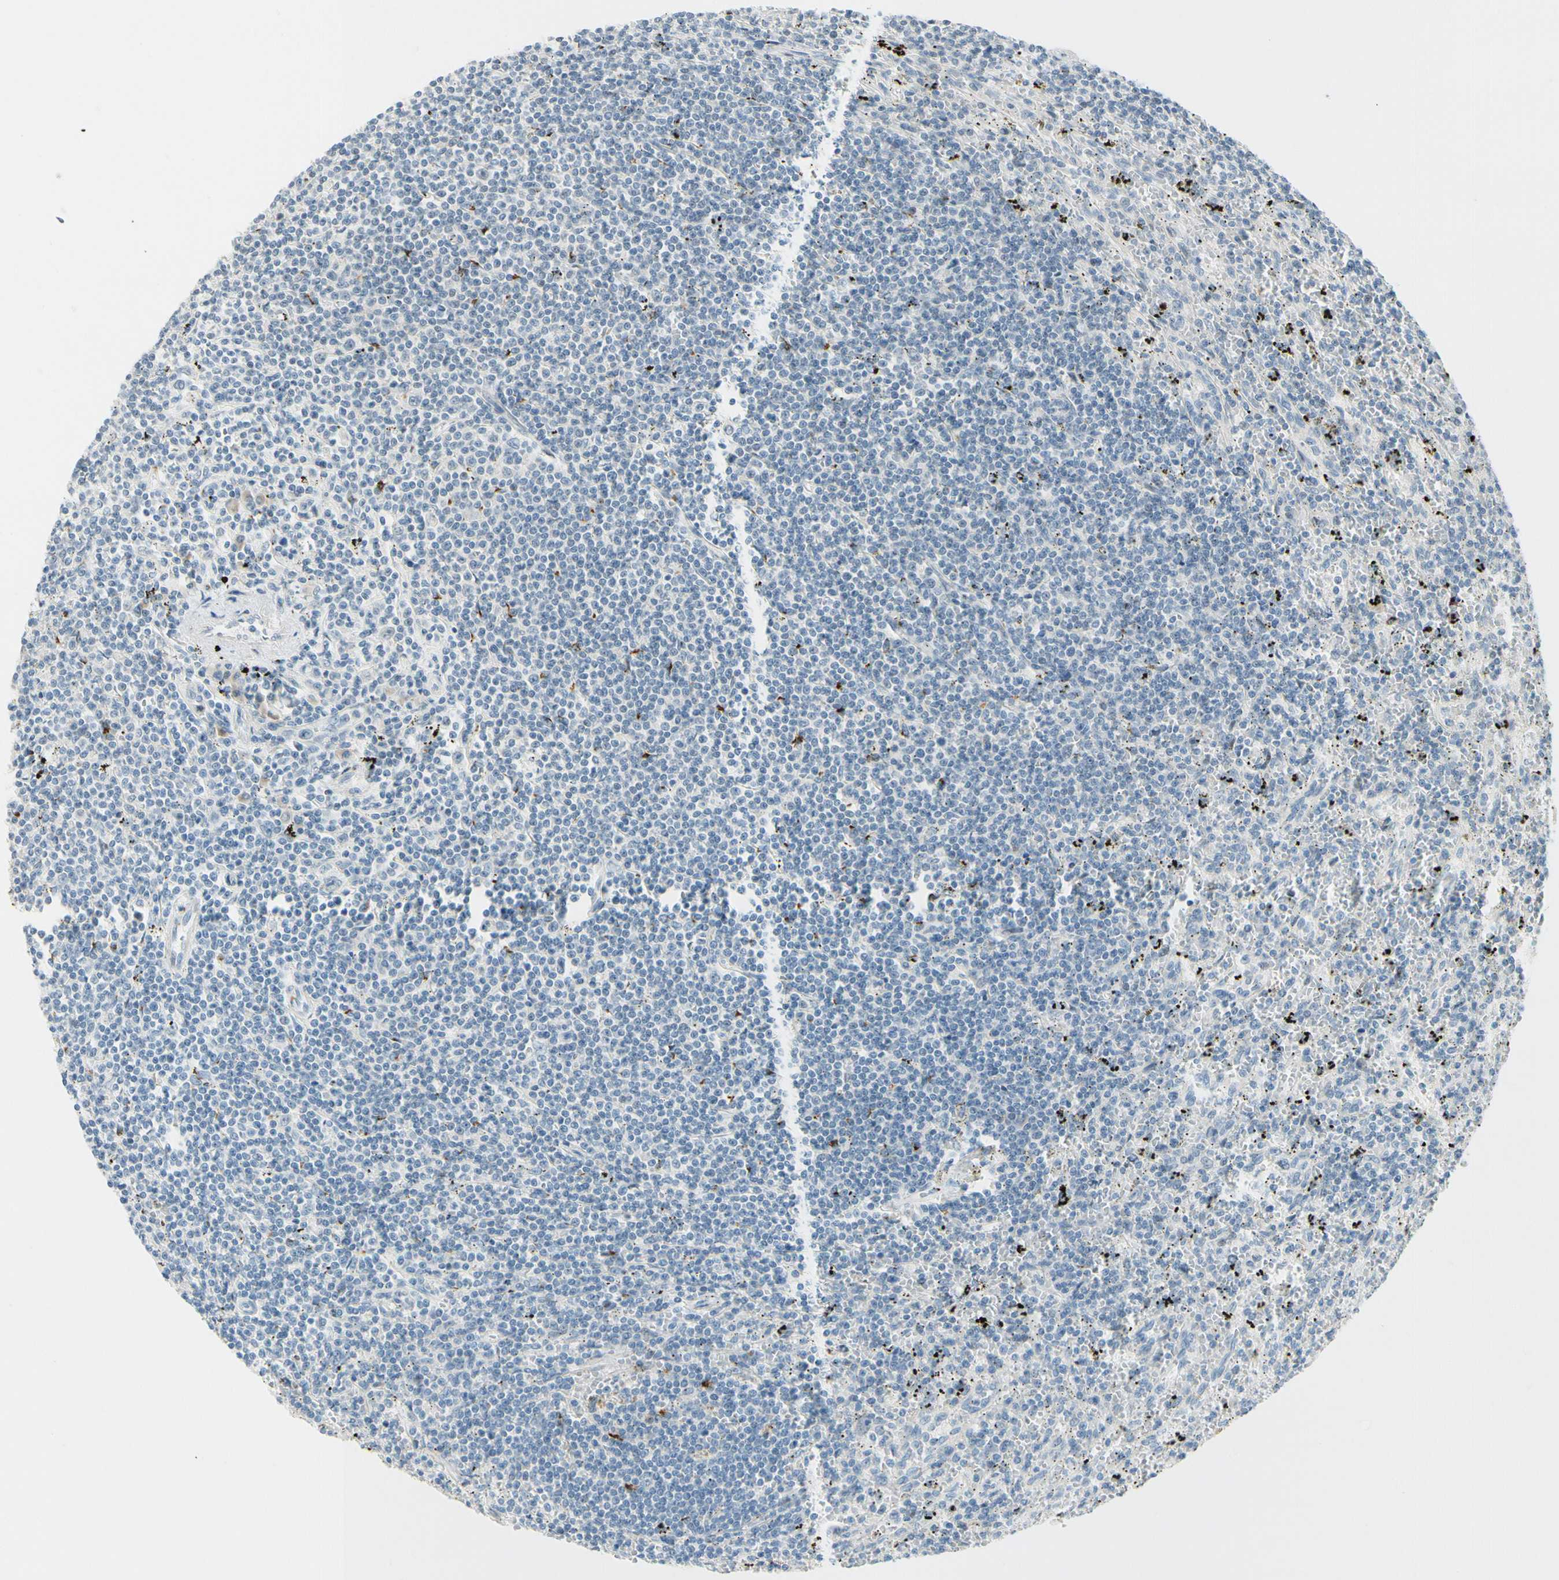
{"staining": {"intensity": "strong", "quantity": "<25%", "location": "cytoplasmic/membranous"}, "tissue": "lymphoma", "cell_type": "Tumor cells", "image_type": "cancer", "snomed": [{"axis": "morphology", "description": "Malignant lymphoma, non-Hodgkin's type, Low grade"}, {"axis": "topography", "description": "Spleen"}], "caption": "This is an image of immunohistochemistry staining of low-grade malignant lymphoma, non-Hodgkin's type, which shows strong positivity in the cytoplasmic/membranous of tumor cells.", "gene": "B4GALNT1", "patient": {"sex": "male", "age": 76}}